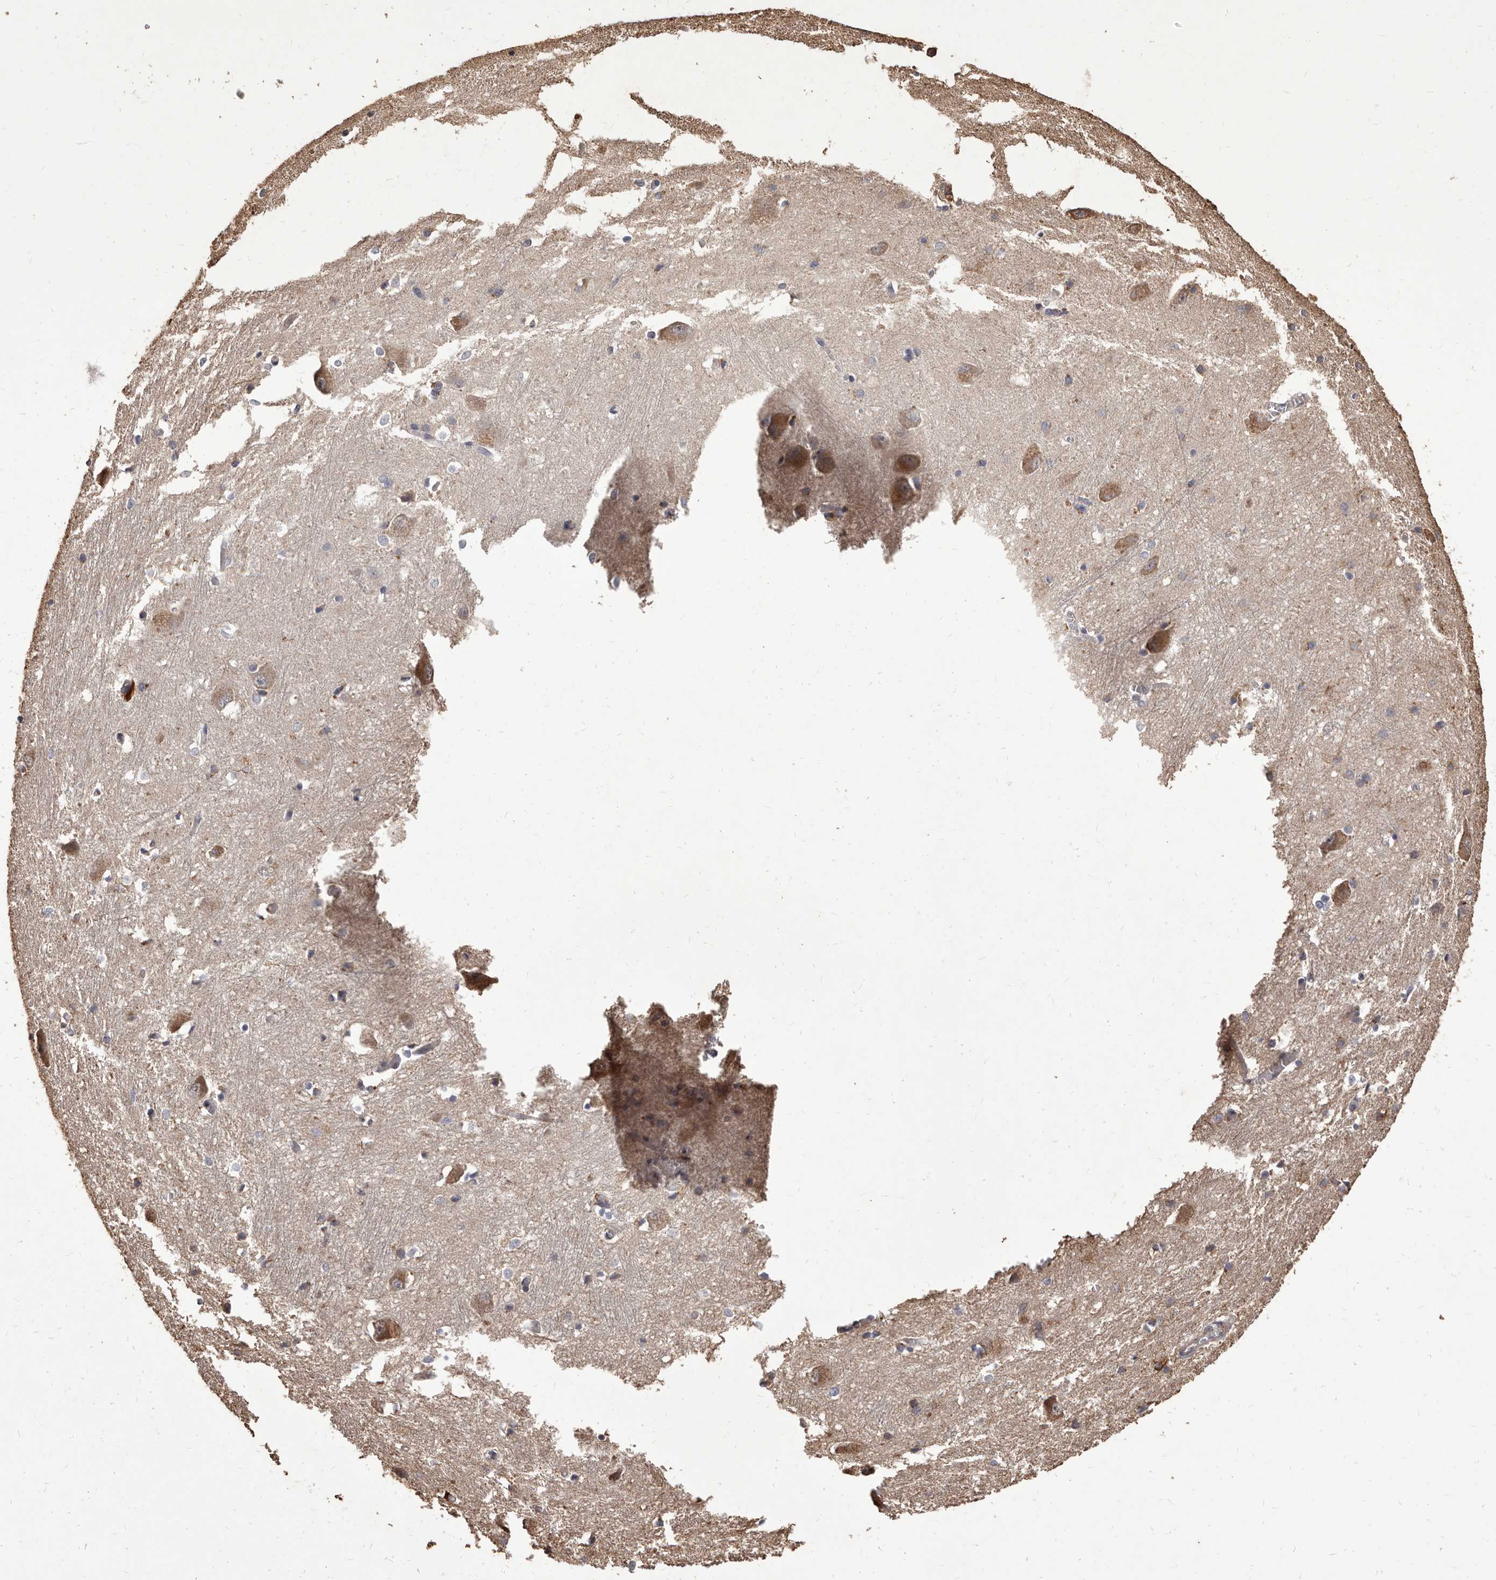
{"staining": {"intensity": "moderate", "quantity": "<25%", "location": "cytoplasmic/membranous"}, "tissue": "caudate", "cell_type": "Glial cells", "image_type": "normal", "snomed": [{"axis": "morphology", "description": "Normal tissue, NOS"}, {"axis": "topography", "description": "Lateral ventricle wall"}], "caption": "A high-resolution histopathology image shows IHC staining of benign caudate, which exhibits moderate cytoplasmic/membranous positivity in about <25% of glial cells. (brown staining indicates protein expression, while blue staining denotes nuclei).", "gene": "ALPK1", "patient": {"sex": "male", "age": 37}}